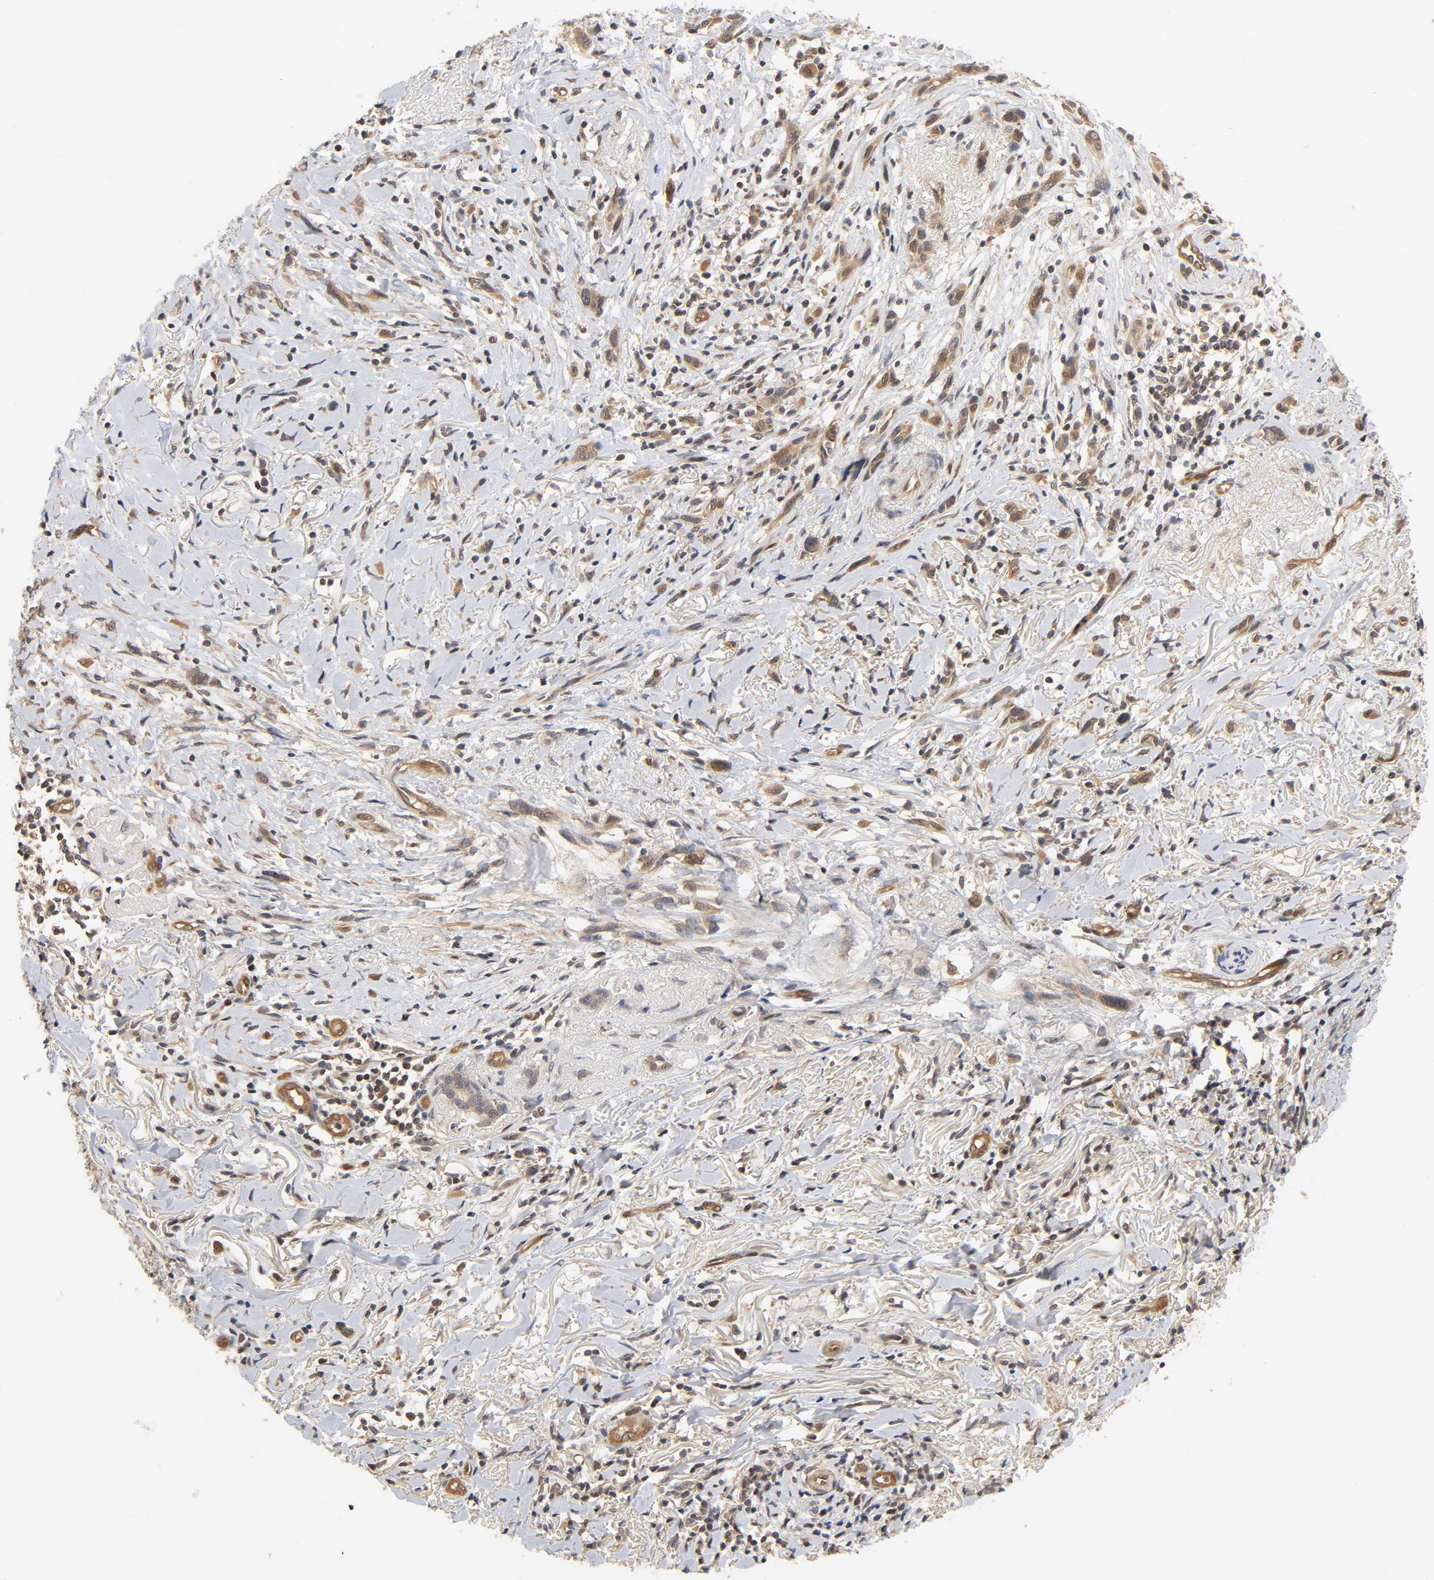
{"staining": {"intensity": "moderate", "quantity": ">75%", "location": "cytoplasmic/membranous"}, "tissue": "melanoma", "cell_type": "Tumor cells", "image_type": "cancer", "snomed": [{"axis": "morphology", "description": "Malignant melanoma, NOS"}, {"axis": "topography", "description": "Skin"}], "caption": "Brown immunohistochemical staining in human melanoma demonstrates moderate cytoplasmic/membranous staining in approximately >75% of tumor cells. The protein is shown in brown color, while the nuclei are stained blue.", "gene": "CDC37", "patient": {"sex": "male", "age": 91}}